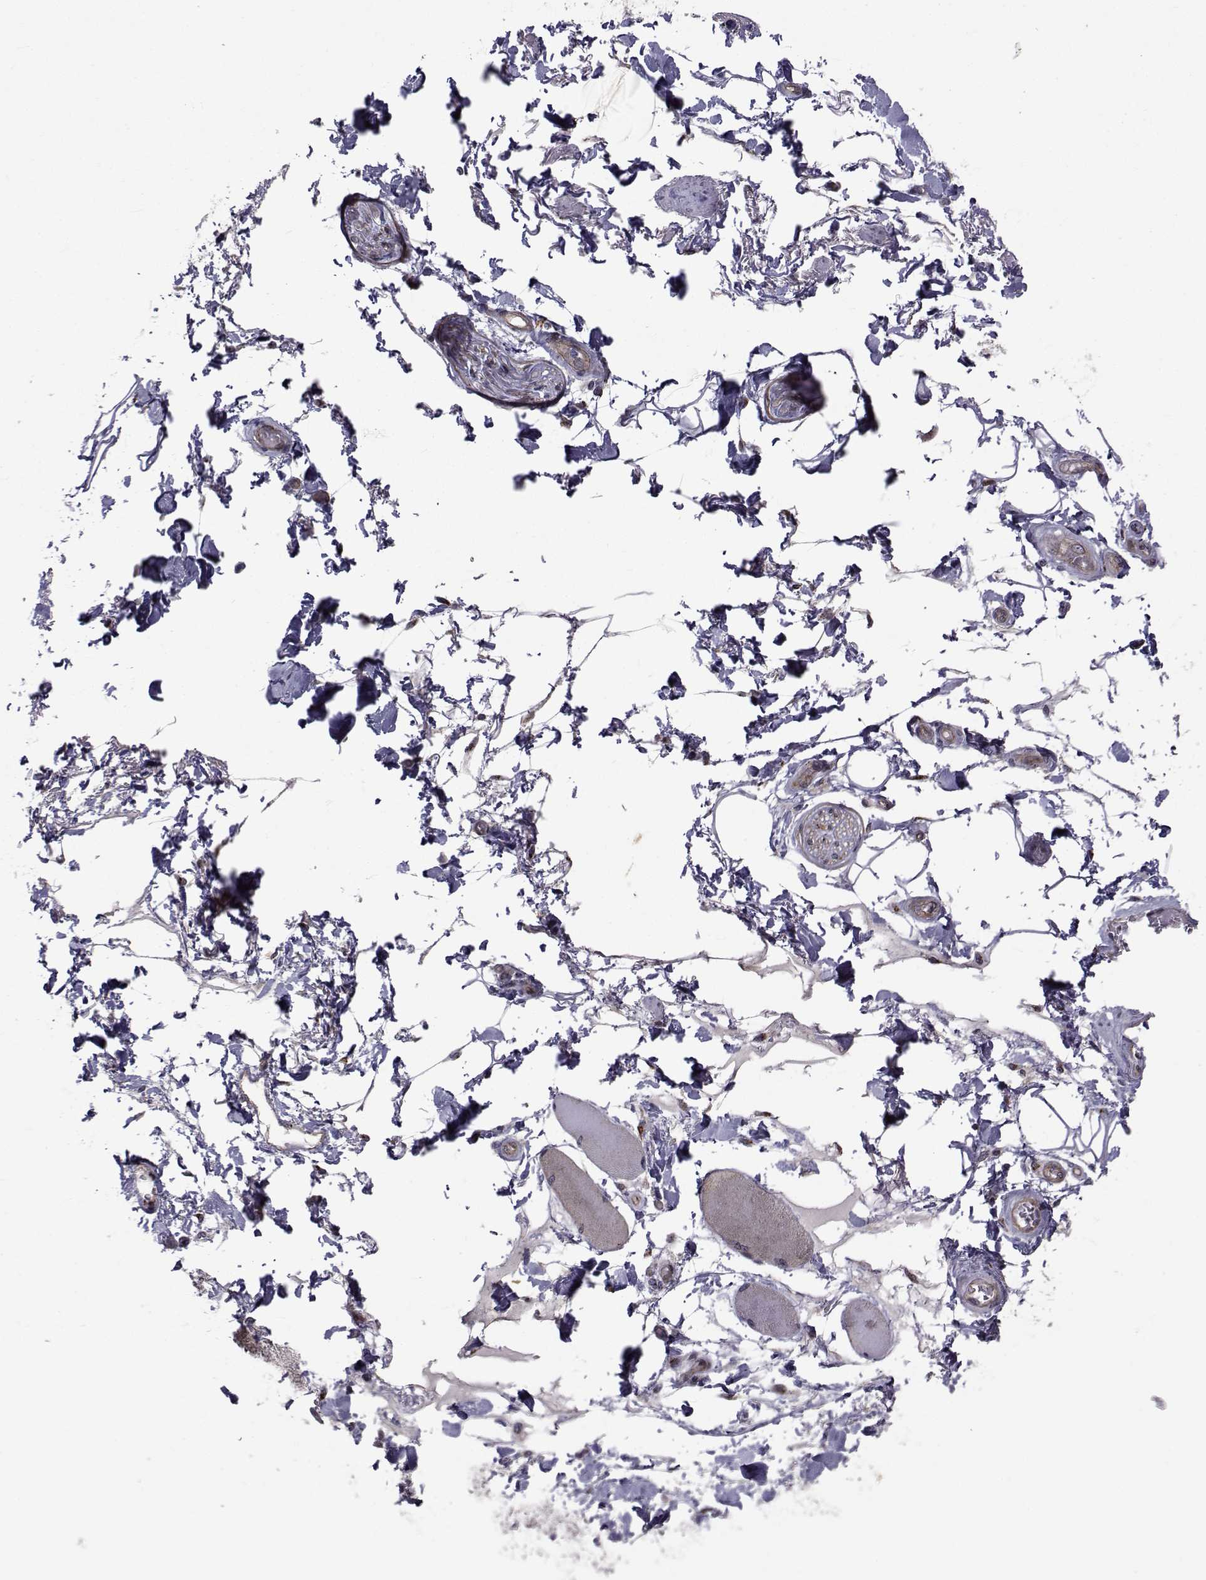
{"staining": {"intensity": "negative", "quantity": "none", "location": "none"}, "tissue": "adipose tissue", "cell_type": "Adipocytes", "image_type": "normal", "snomed": [{"axis": "morphology", "description": "Normal tissue, NOS"}, {"axis": "topography", "description": "Skeletal muscle"}, {"axis": "topography", "description": "Anal"}, {"axis": "topography", "description": "Peripheral nerve tissue"}], "caption": "A micrograph of adipose tissue stained for a protein demonstrates no brown staining in adipocytes.", "gene": "ATP6V1C2", "patient": {"sex": "male", "age": 53}}